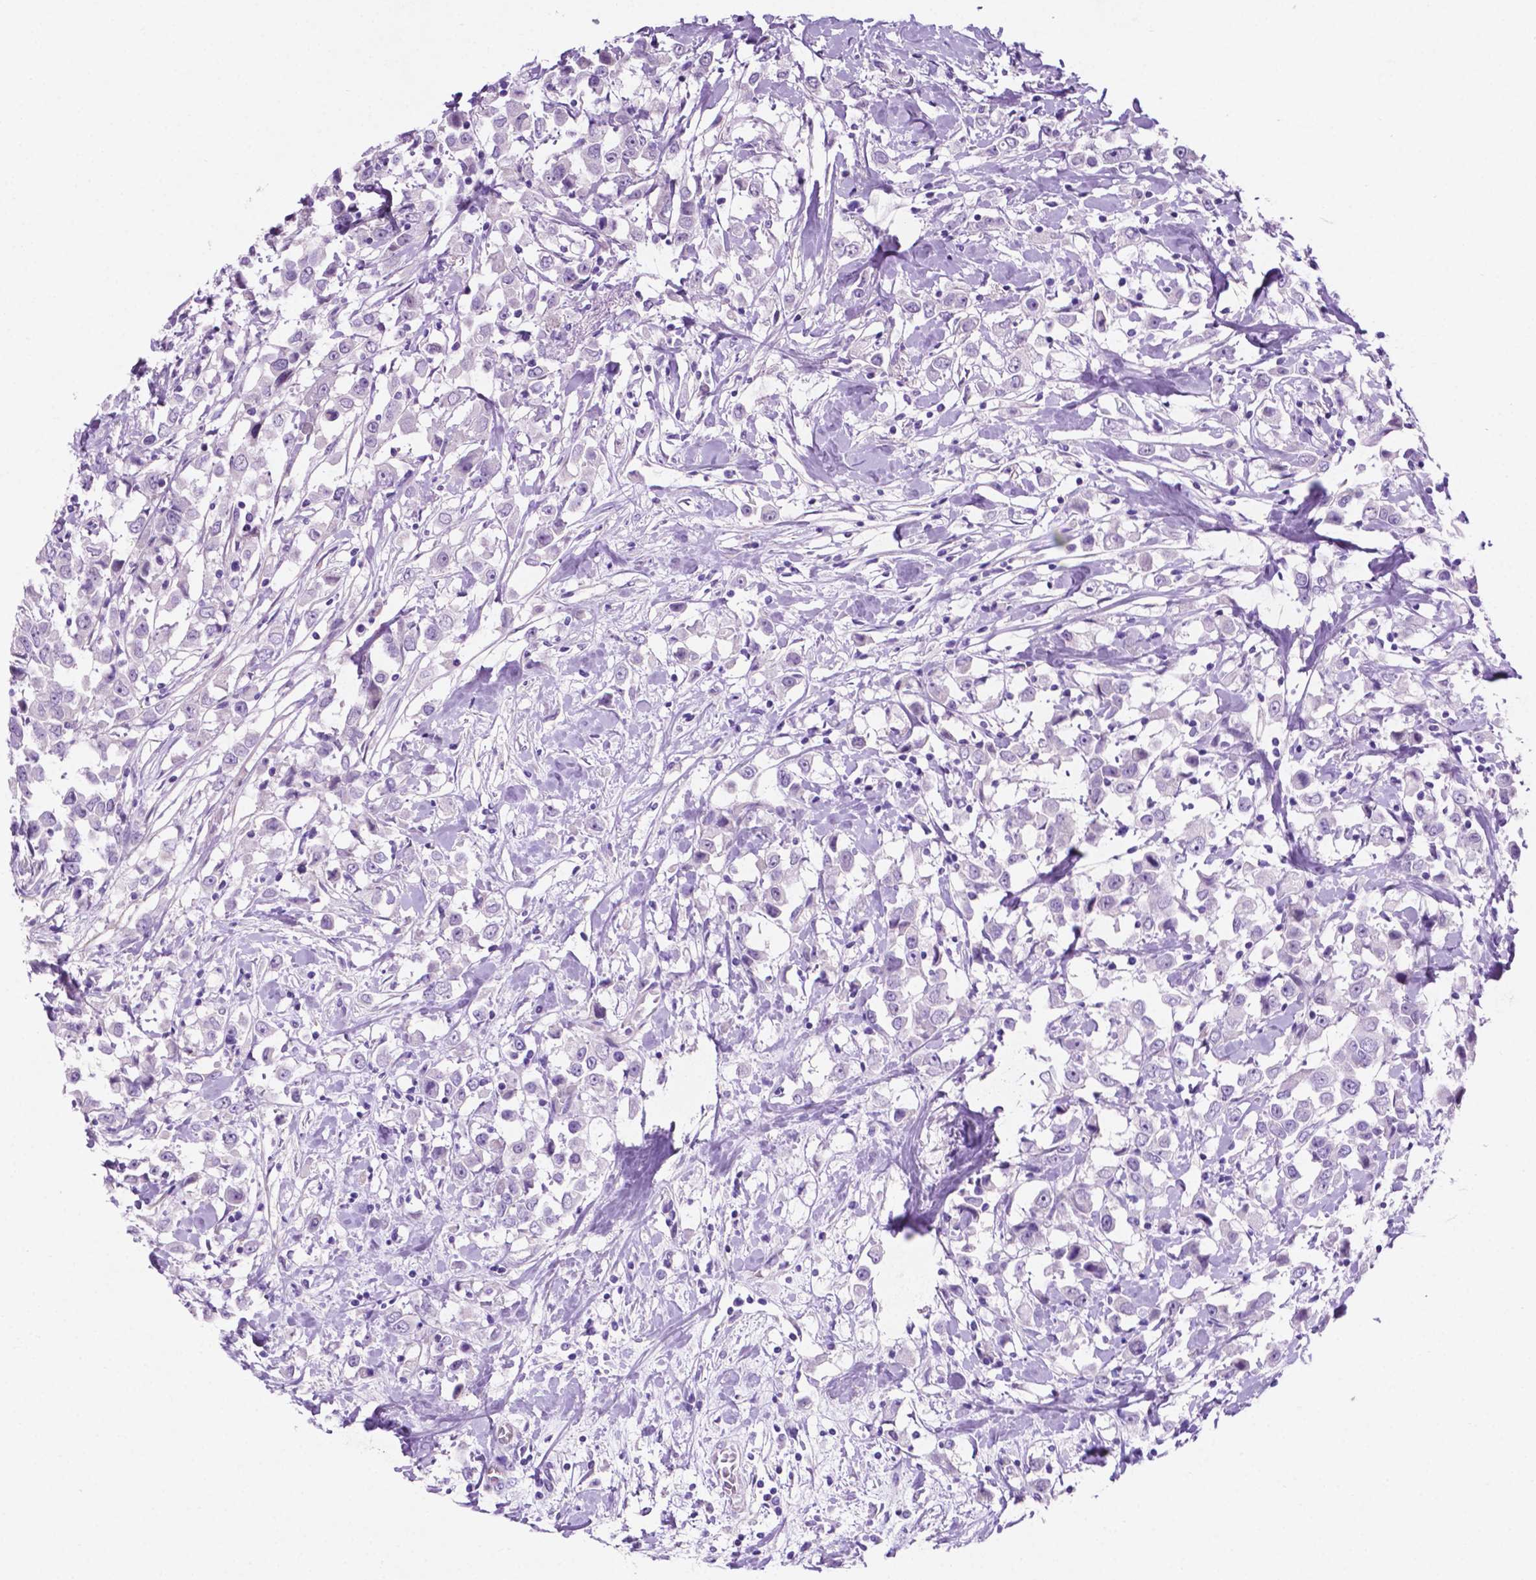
{"staining": {"intensity": "negative", "quantity": "none", "location": "none"}, "tissue": "breast cancer", "cell_type": "Tumor cells", "image_type": "cancer", "snomed": [{"axis": "morphology", "description": "Duct carcinoma"}, {"axis": "topography", "description": "Breast"}], "caption": "Immunohistochemistry (IHC) photomicrograph of neoplastic tissue: infiltrating ductal carcinoma (breast) stained with DAB (3,3'-diaminobenzidine) demonstrates no significant protein positivity in tumor cells.", "gene": "ASPG", "patient": {"sex": "female", "age": 61}}